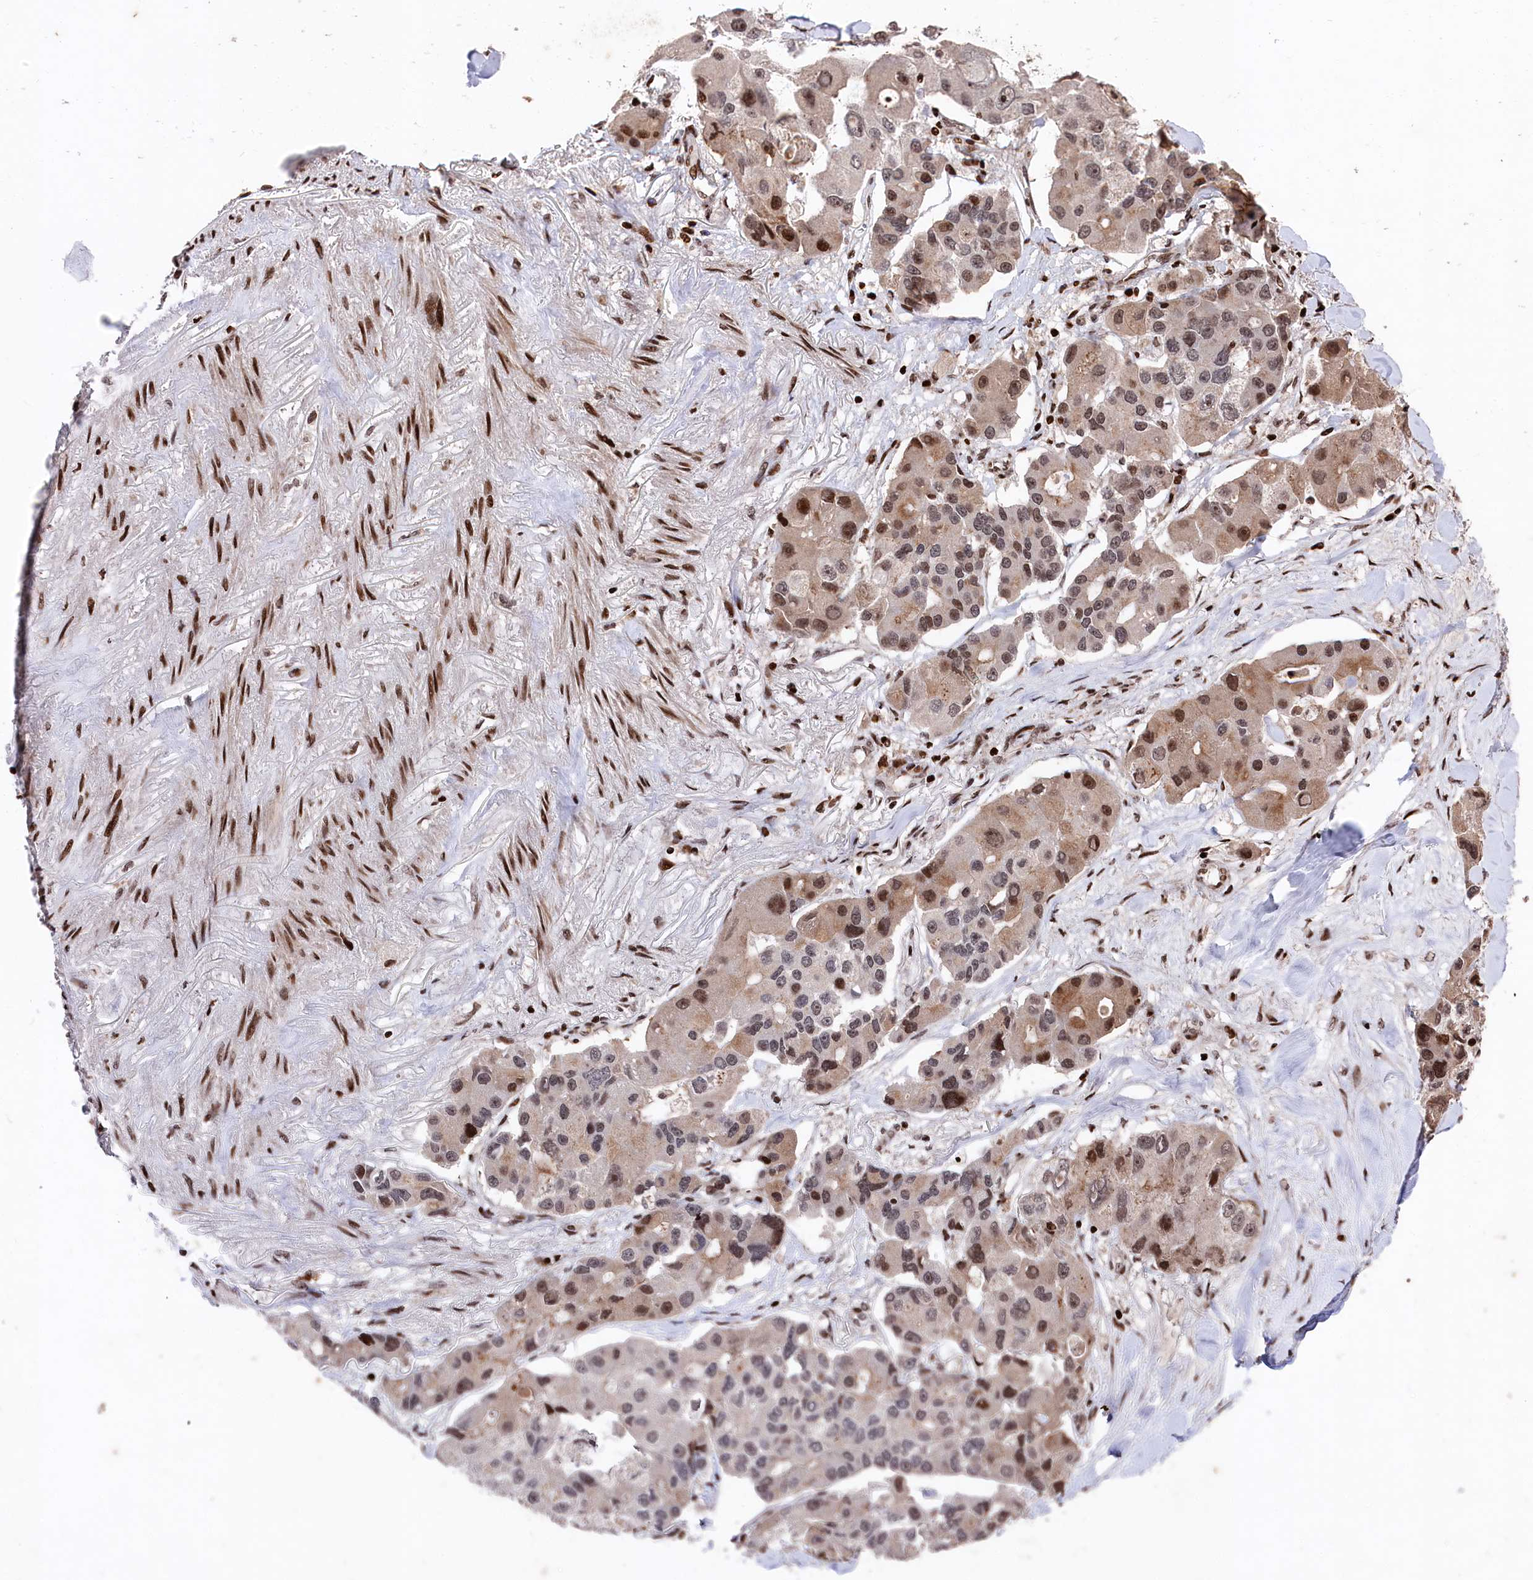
{"staining": {"intensity": "moderate", "quantity": "25%-75%", "location": "cytoplasmic/membranous,nuclear"}, "tissue": "lung cancer", "cell_type": "Tumor cells", "image_type": "cancer", "snomed": [{"axis": "morphology", "description": "Adenocarcinoma, NOS"}, {"axis": "topography", "description": "Lung"}], "caption": "Adenocarcinoma (lung) stained with IHC displays moderate cytoplasmic/membranous and nuclear expression in about 25%-75% of tumor cells. (DAB (3,3'-diaminobenzidine) = brown stain, brightfield microscopy at high magnification).", "gene": "MCF2L2", "patient": {"sex": "female", "age": 54}}